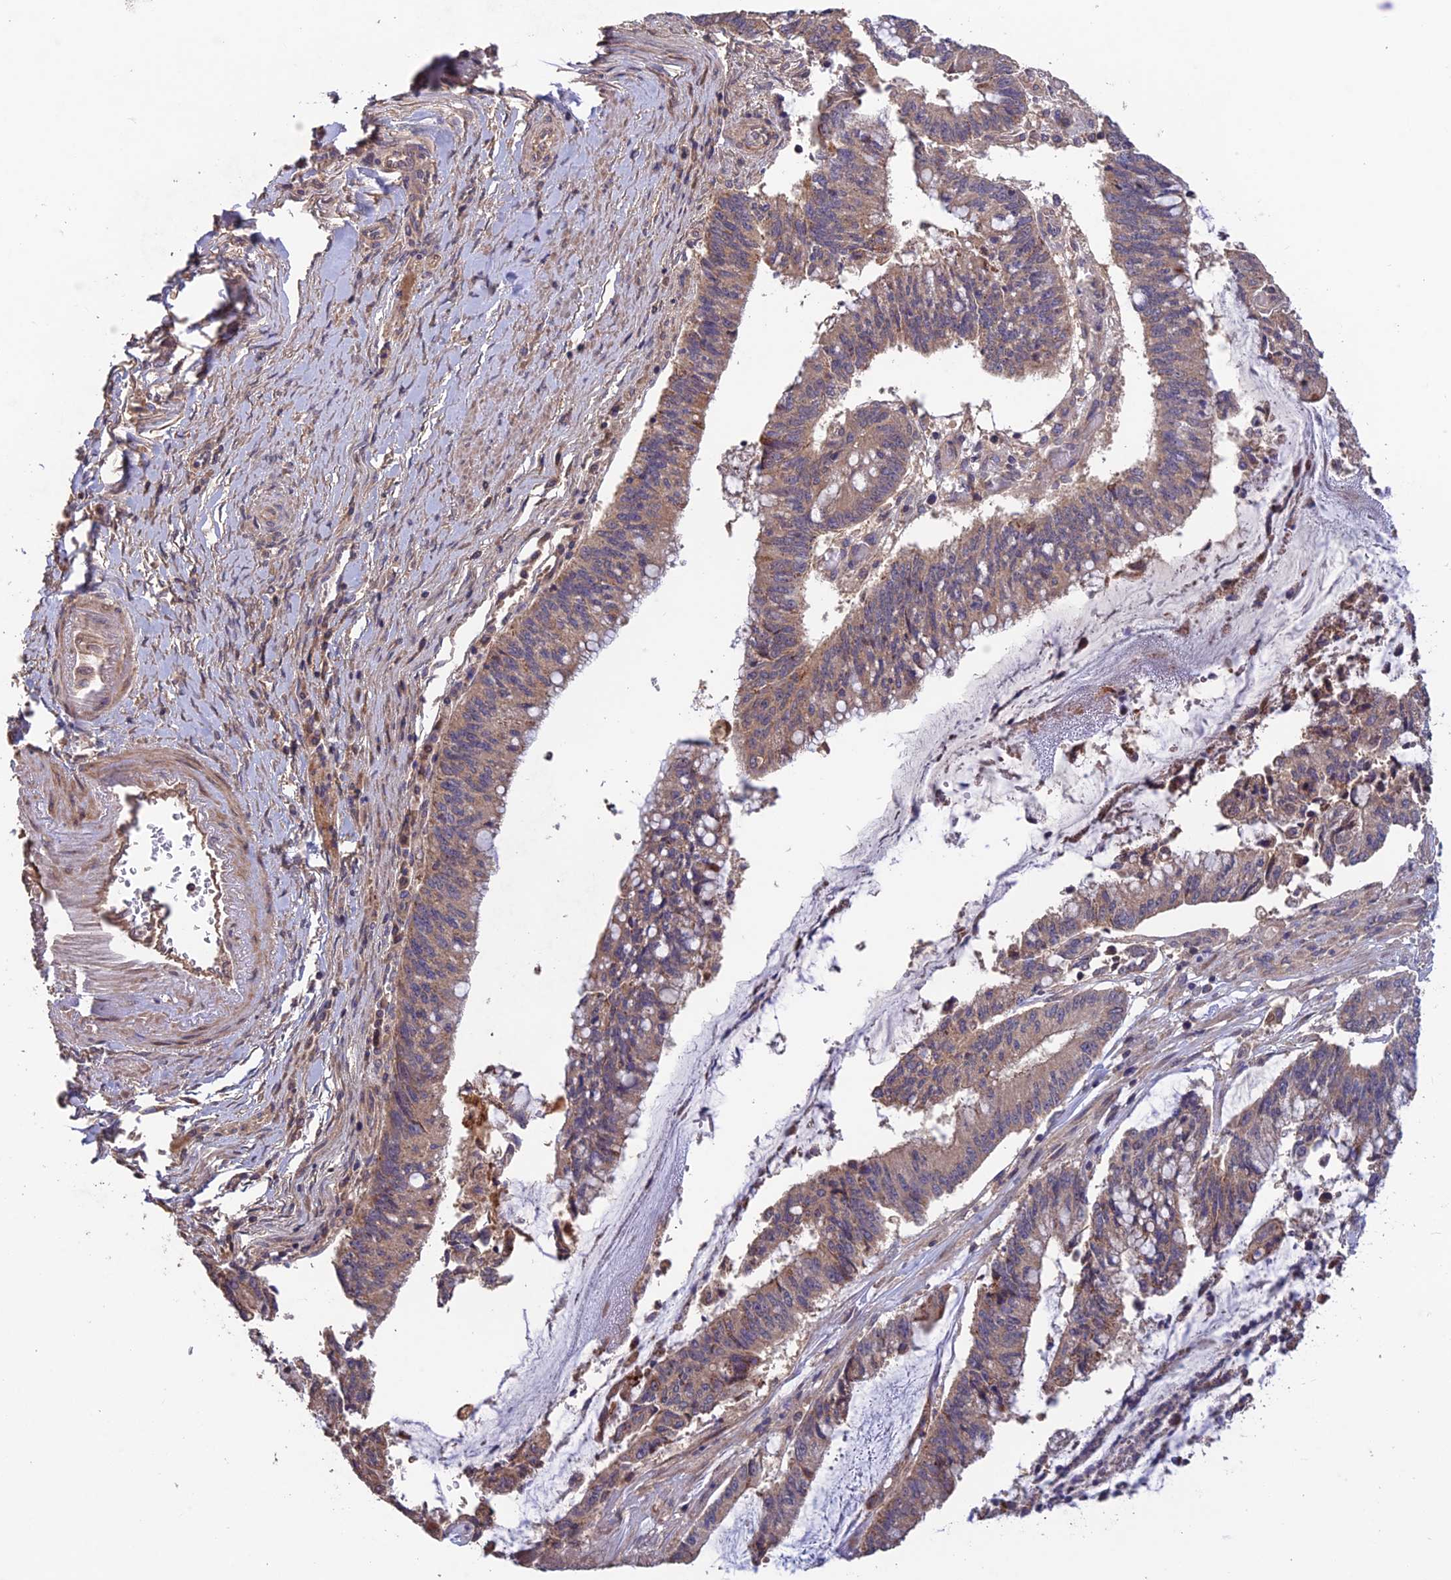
{"staining": {"intensity": "weak", "quantity": ">75%", "location": "cytoplasmic/membranous"}, "tissue": "pancreatic cancer", "cell_type": "Tumor cells", "image_type": "cancer", "snomed": [{"axis": "morphology", "description": "Adenocarcinoma, NOS"}, {"axis": "topography", "description": "Pancreas"}], "caption": "Pancreatic cancer was stained to show a protein in brown. There is low levels of weak cytoplasmic/membranous expression in approximately >75% of tumor cells.", "gene": "SHISA5", "patient": {"sex": "female", "age": 50}}